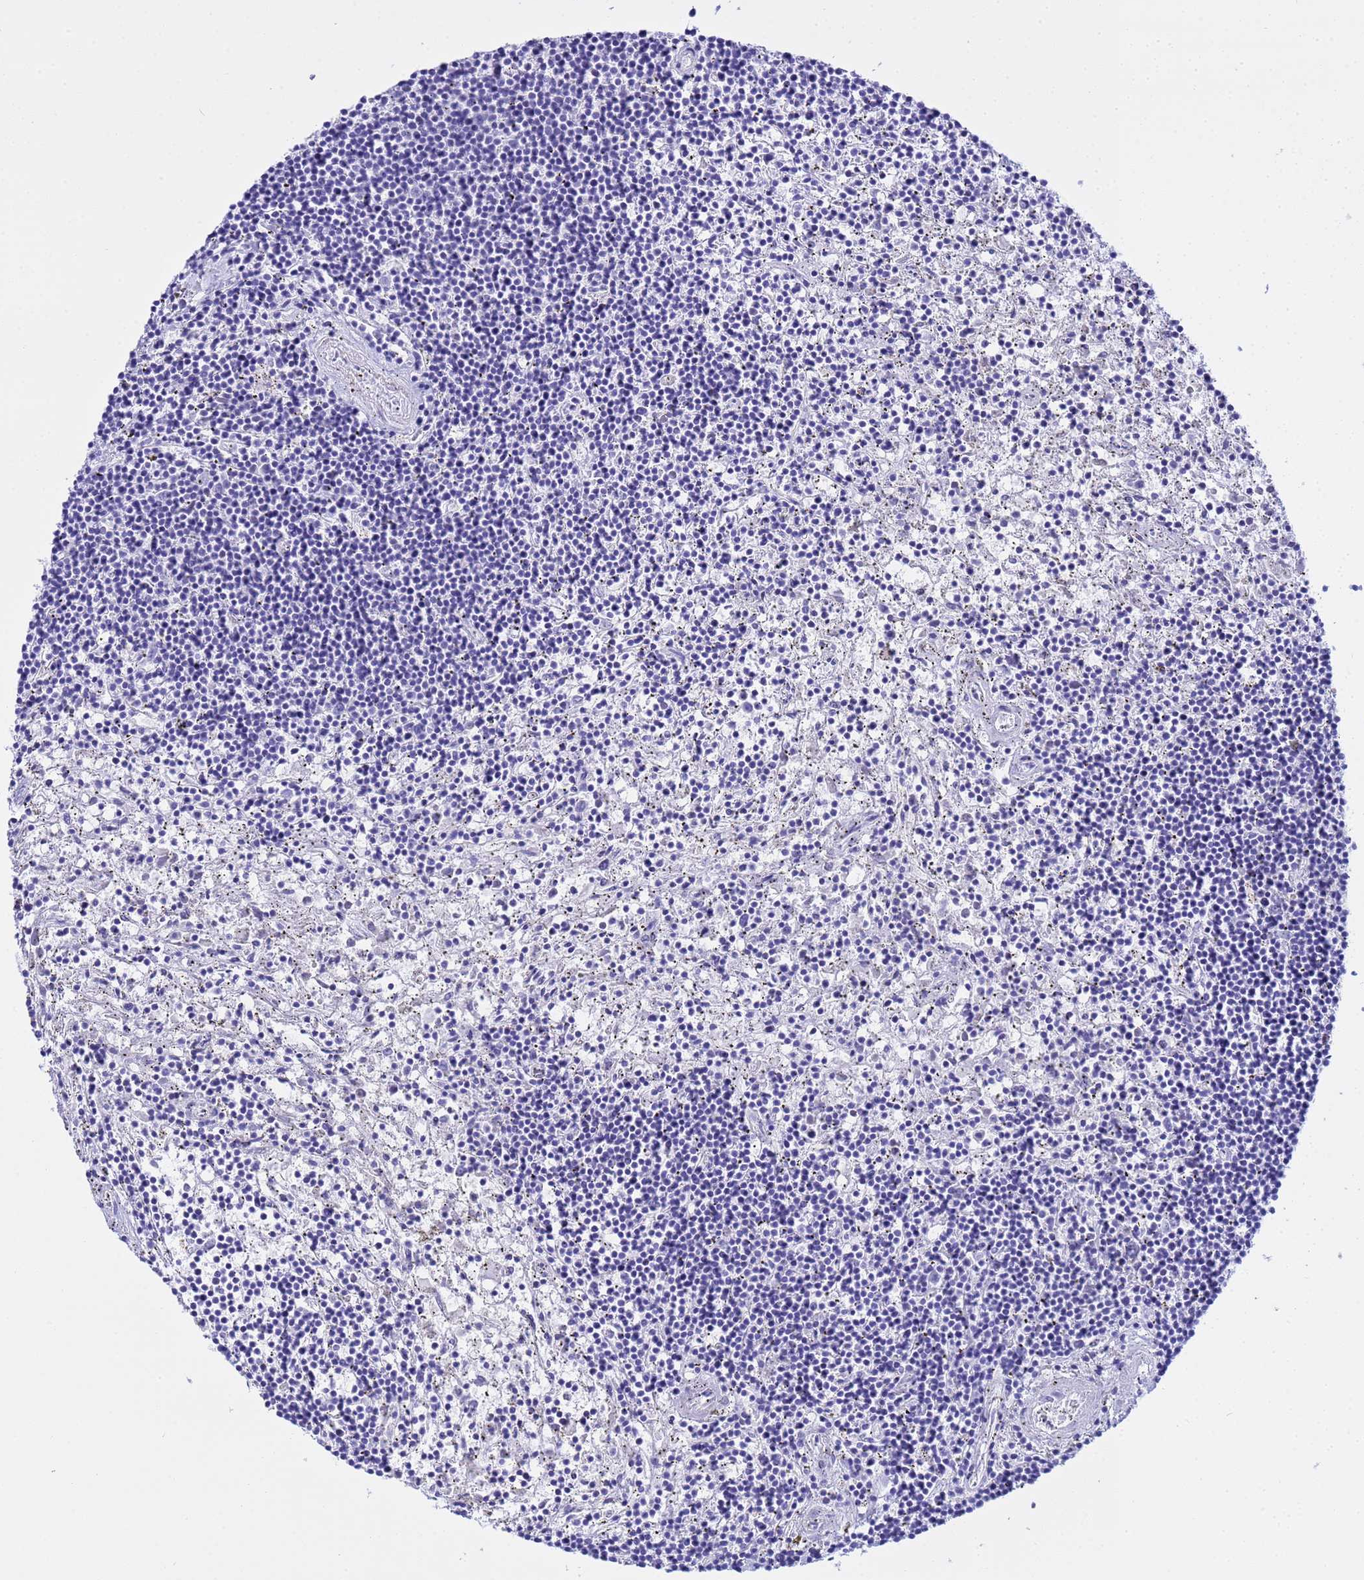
{"staining": {"intensity": "negative", "quantity": "none", "location": "none"}, "tissue": "lymphoma", "cell_type": "Tumor cells", "image_type": "cancer", "snomed": [{"axis": "morphology", "description": "Malignant lymphoma, non-Hodgkin's type, Low grade"}, {"axis": "topography", "description": "Spleen"}], "caption": "Malignant lymphoma, non-Hodgkin's type (low-grade) was stained to show a protein in brown. There is no significant expression in tumor cells.", "gene": "AQP12A", "patient": {"sex": "male", "age": 76}}